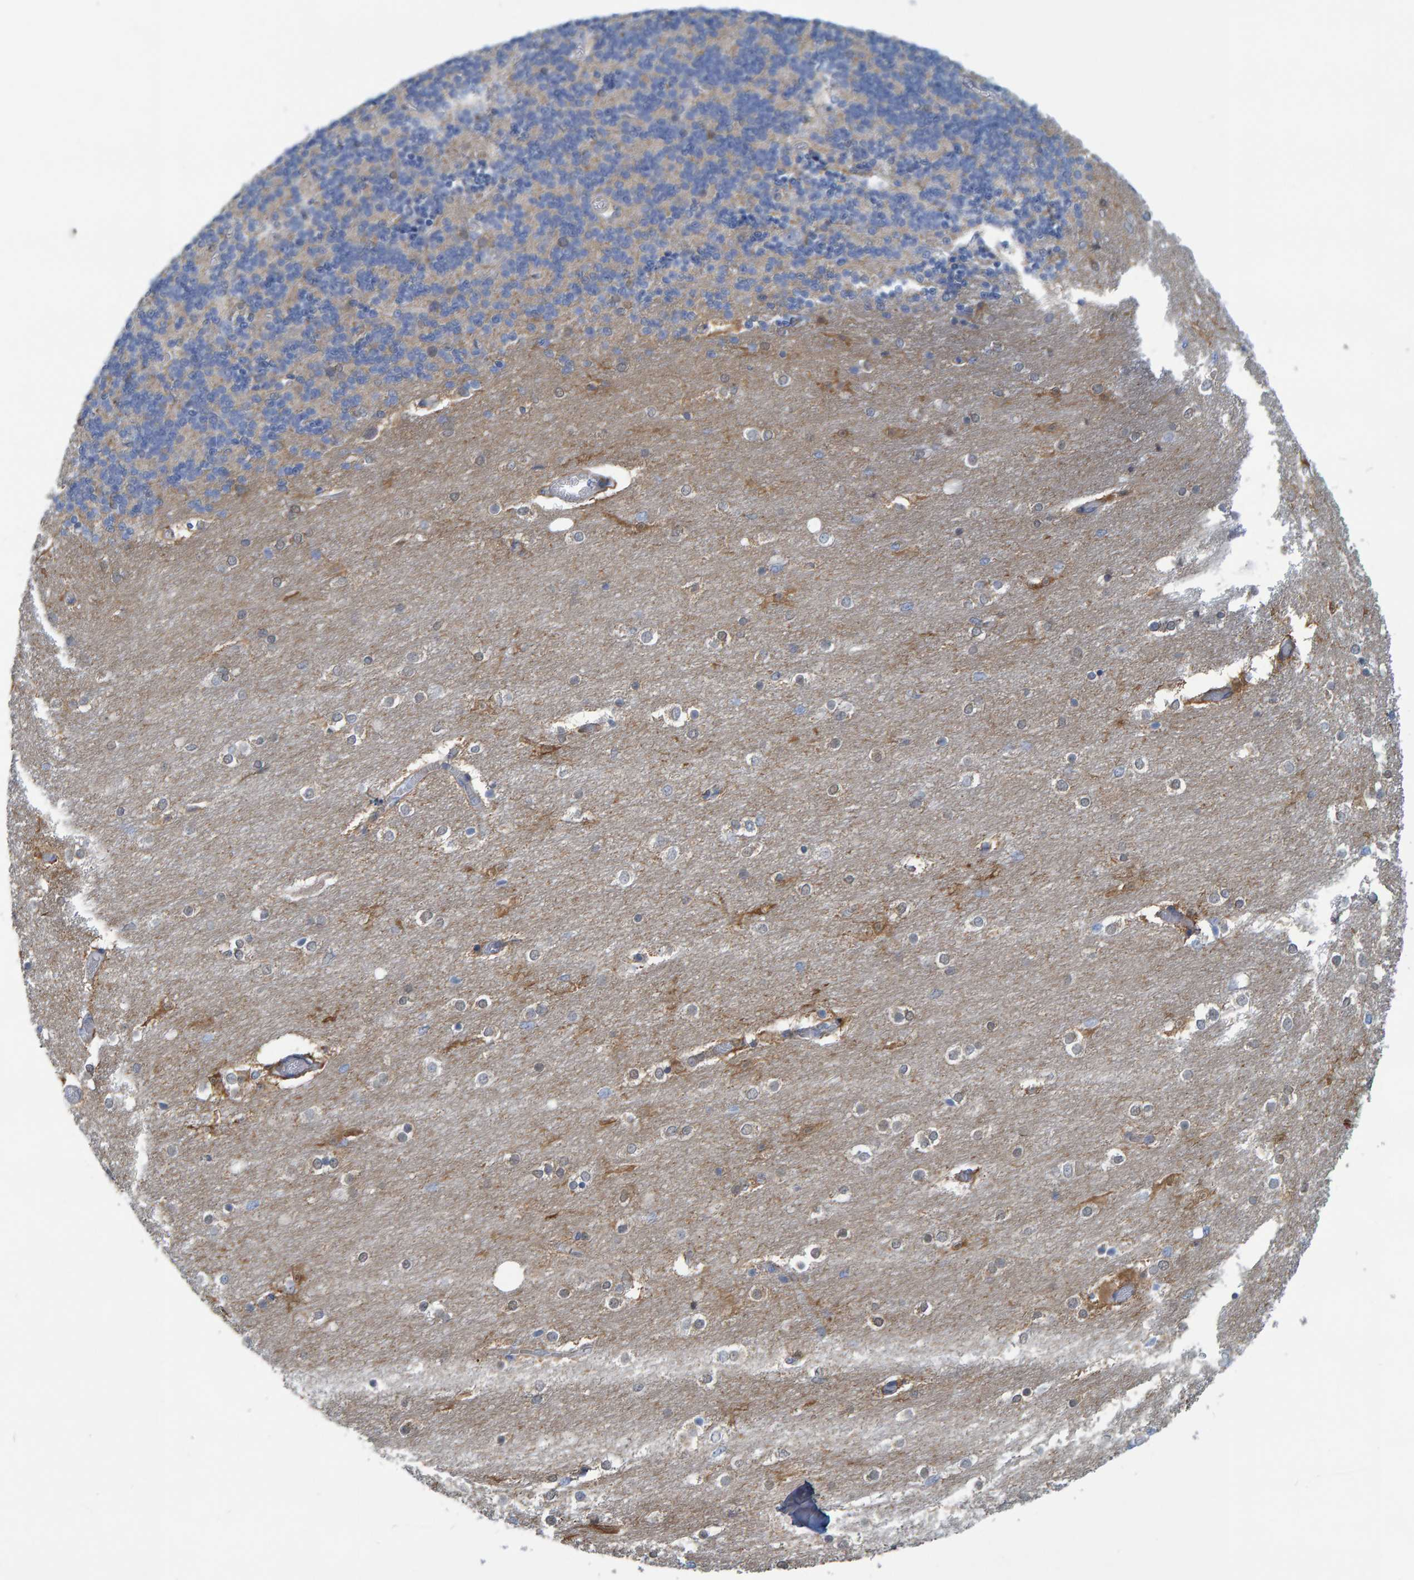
{"staining": {"intensity": "negative", "quantity": "none", "location": "none"}, "tissue": "cerebellum", "cell_type": "Cells in granular layer", "image_type": "normal", "snomed": [{"axis": "morphology", "description": "Normal tissue, NOS"}, {"axis": "topography", "description": "Cerebellum"}], "caption": "IHC photomicrograph of normal cerebellum: cerebellum stained with DAB exhibits no significant protein staining in cells in granular layer. (DAB immunohistochemistry with hematoxylin counter stain).", "gene": "ALAD", "patient": {"sex": "female", "age": 54}}